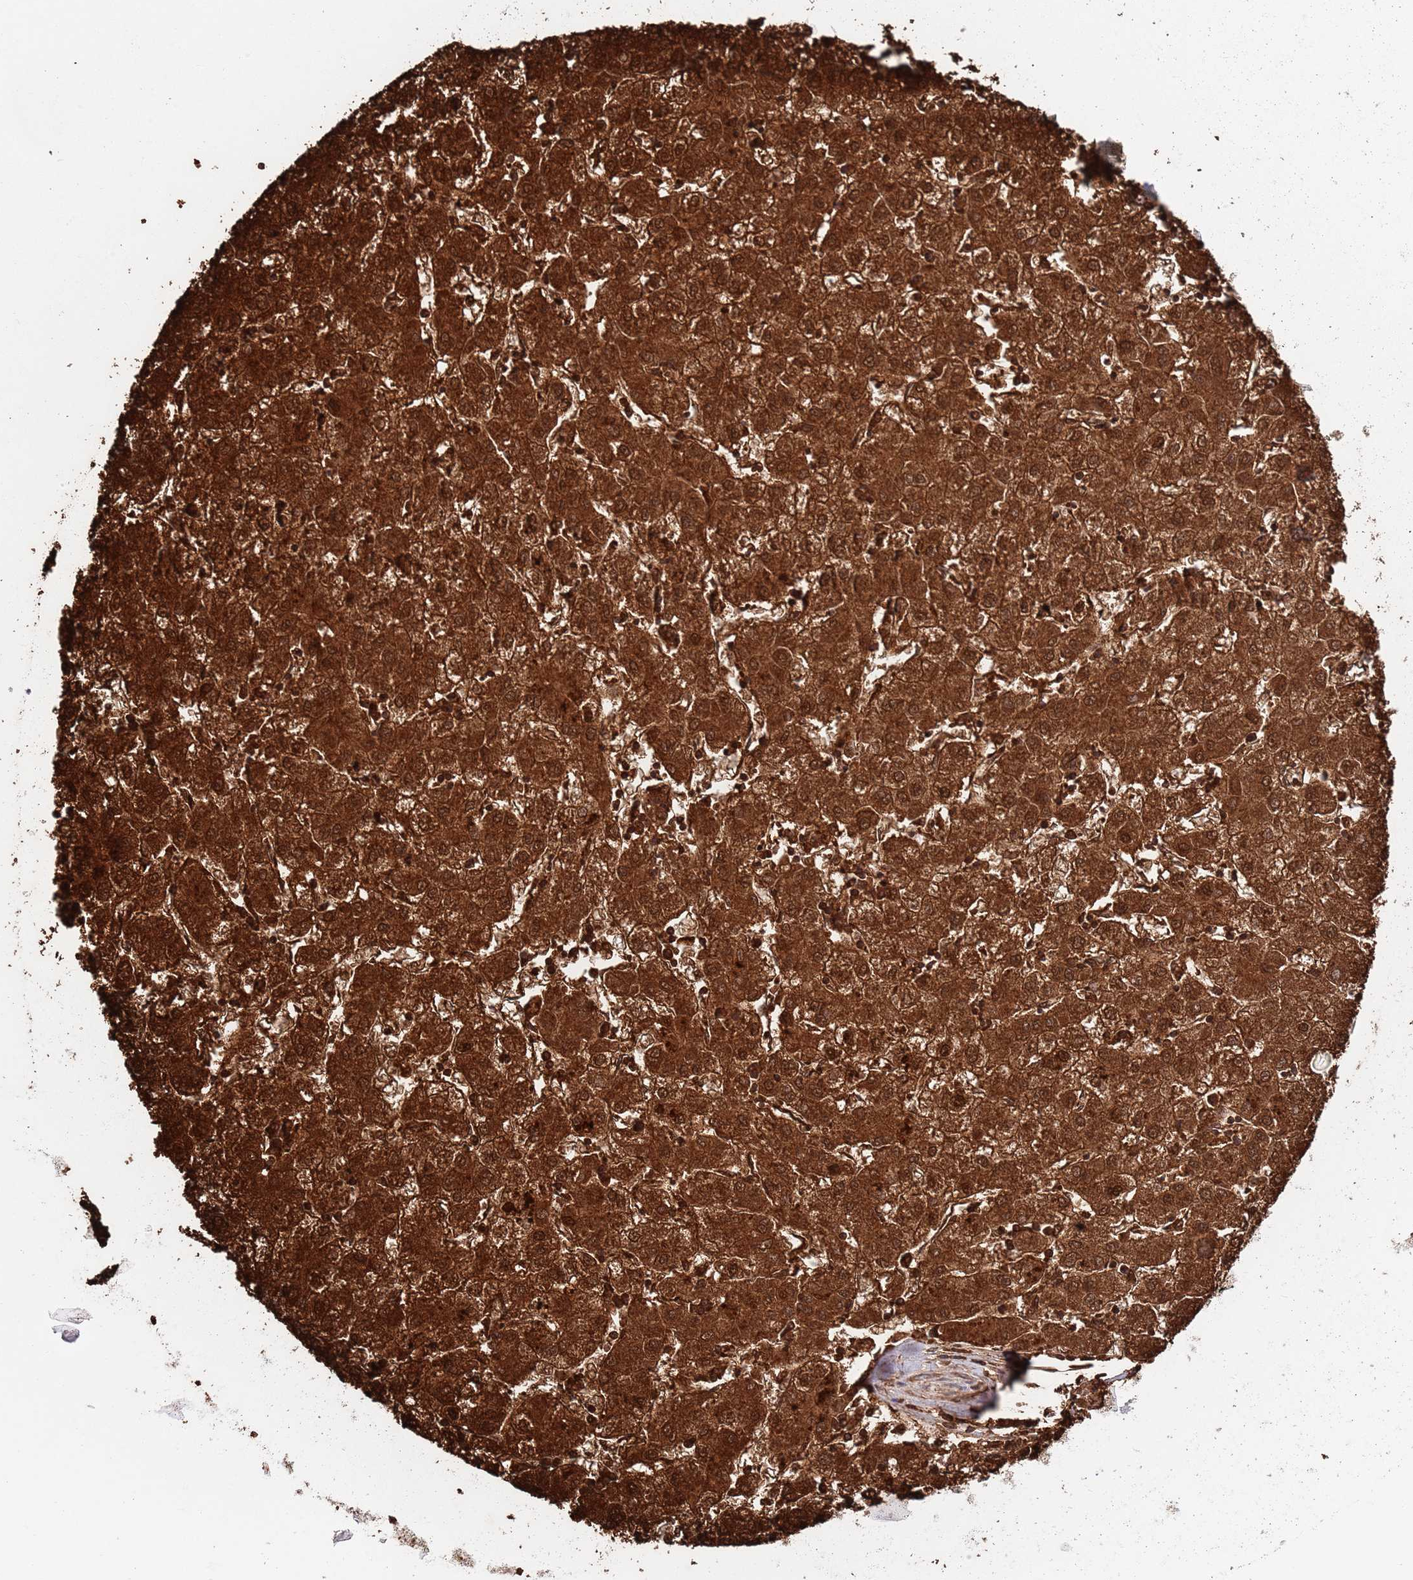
{"staining": {"intensity": "strong", "quantity": ">75%", "location": "cytoplasmic/membranous,nuclear"}, "tissue": "liver cancer", "cell_type": "Tumor cells", "image_type": "cancer", "snomed": [{"axis": "morphology", "description": "Carcinoma, Hepatocellular, NOS"}, {"axis": "topography", "description": "Liver"}], "caption": "Protein staining of hepatocellular carcinoma (liver) tissue displays strong cytoplasmic/membranous and nuclear expression in approximately >75% of tumor cells.", "gene": "ALDH3A1", "patient": {"sex": "male", "age": 72}}